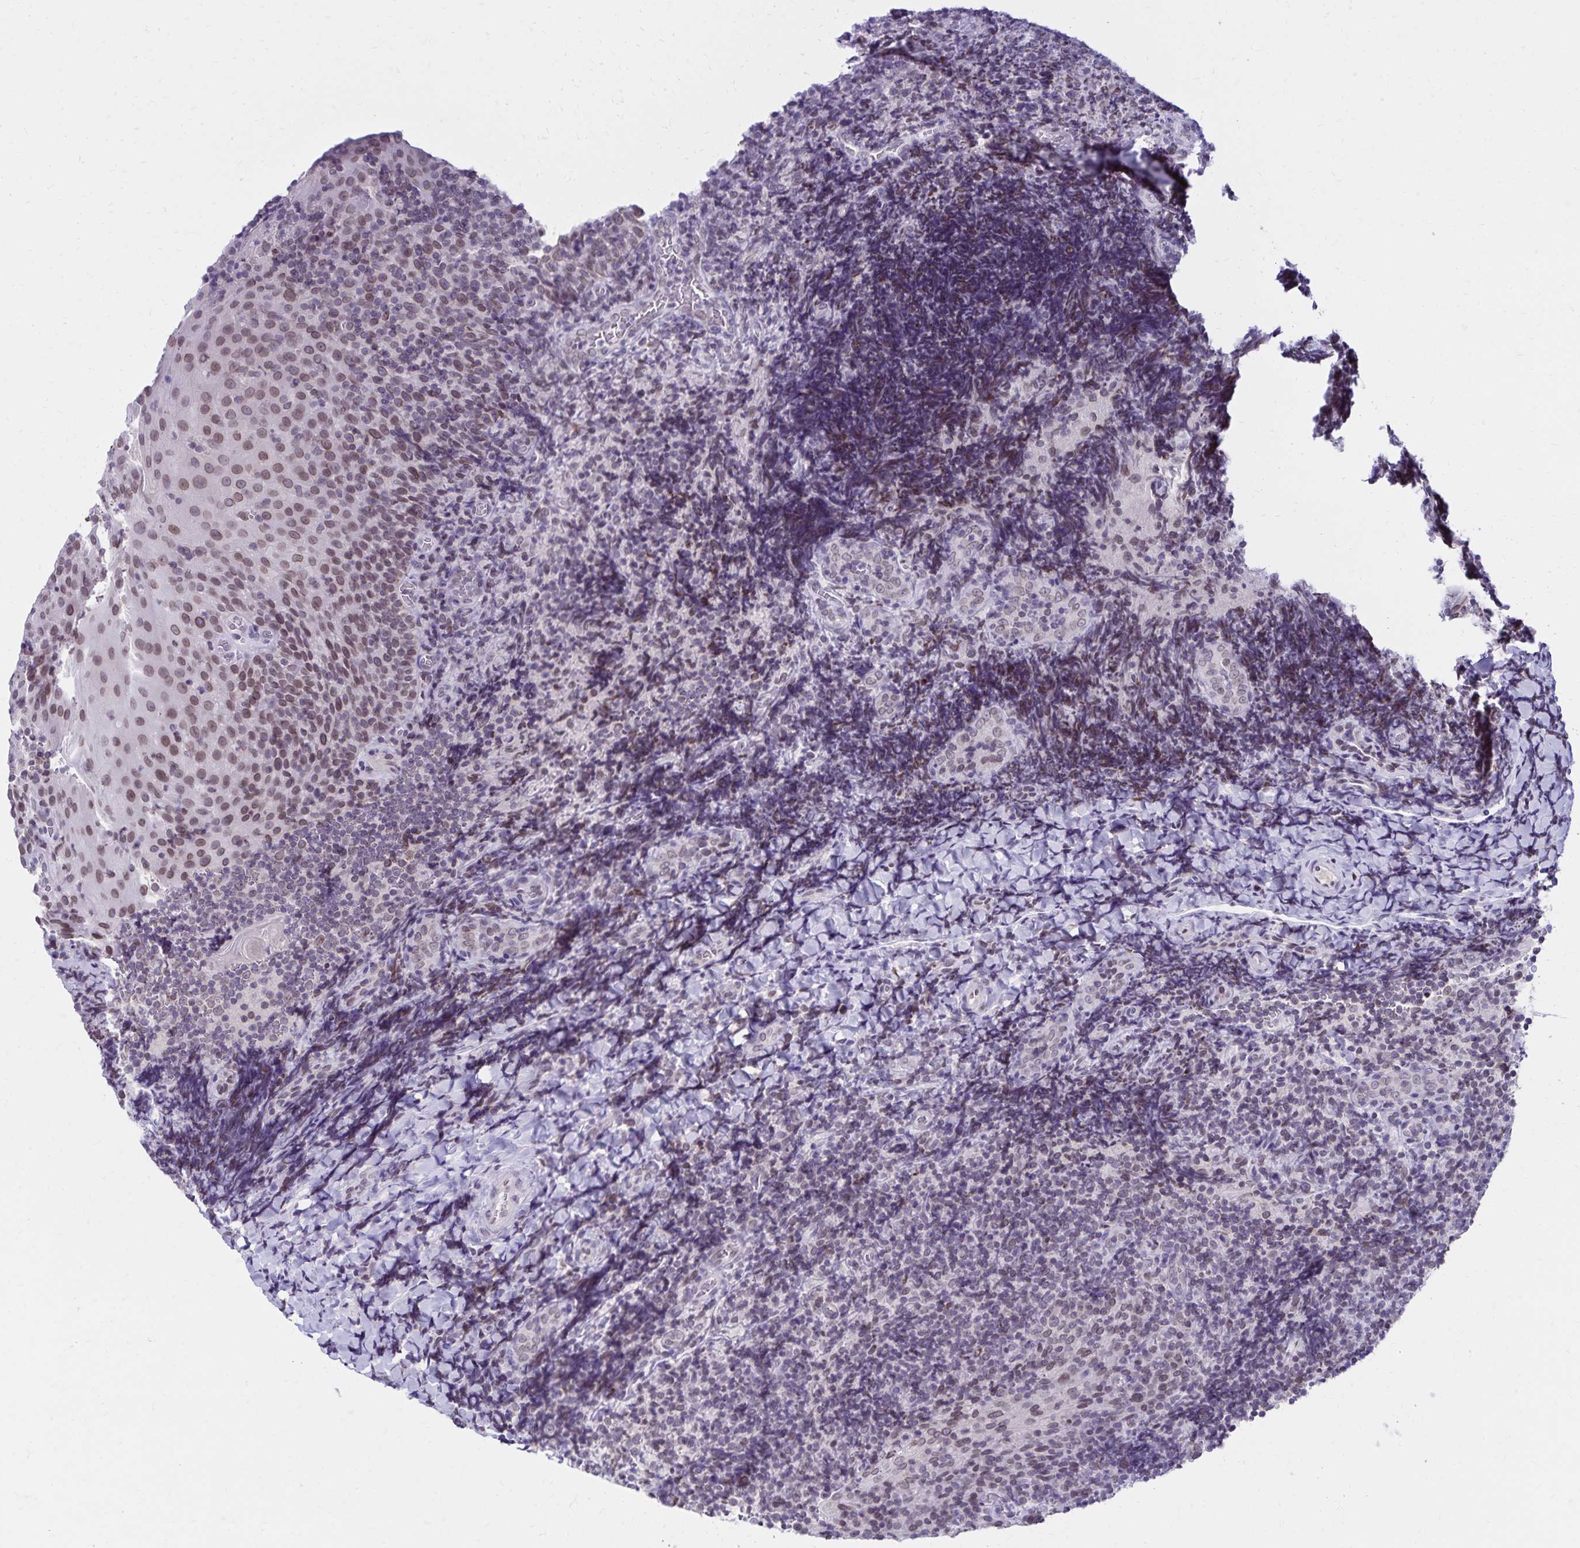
{"staining": {"intensity": "negative", "quantity": "none", "location": "none"}, "tissue": "tonsil", "cell_type": "Germinal center cells", "image_type": "normal", "snomed": [{"axis": "morphology", "description": "Normal tissue, NOS"}, {"axis": "topography", "description": "Tonsil"}], "caption": "High magnification brightfield microscopy of benign tonsil stained with DAB (brown) and counterstained with hematoxylin (blue): germinal center cells show no significant staining. The staining is performed using DAB brown chromogen with nuclei counter-stained in using hematoxylin.", "gene": "FAM166C", "patient": {"sex": "male", "age": 17}}